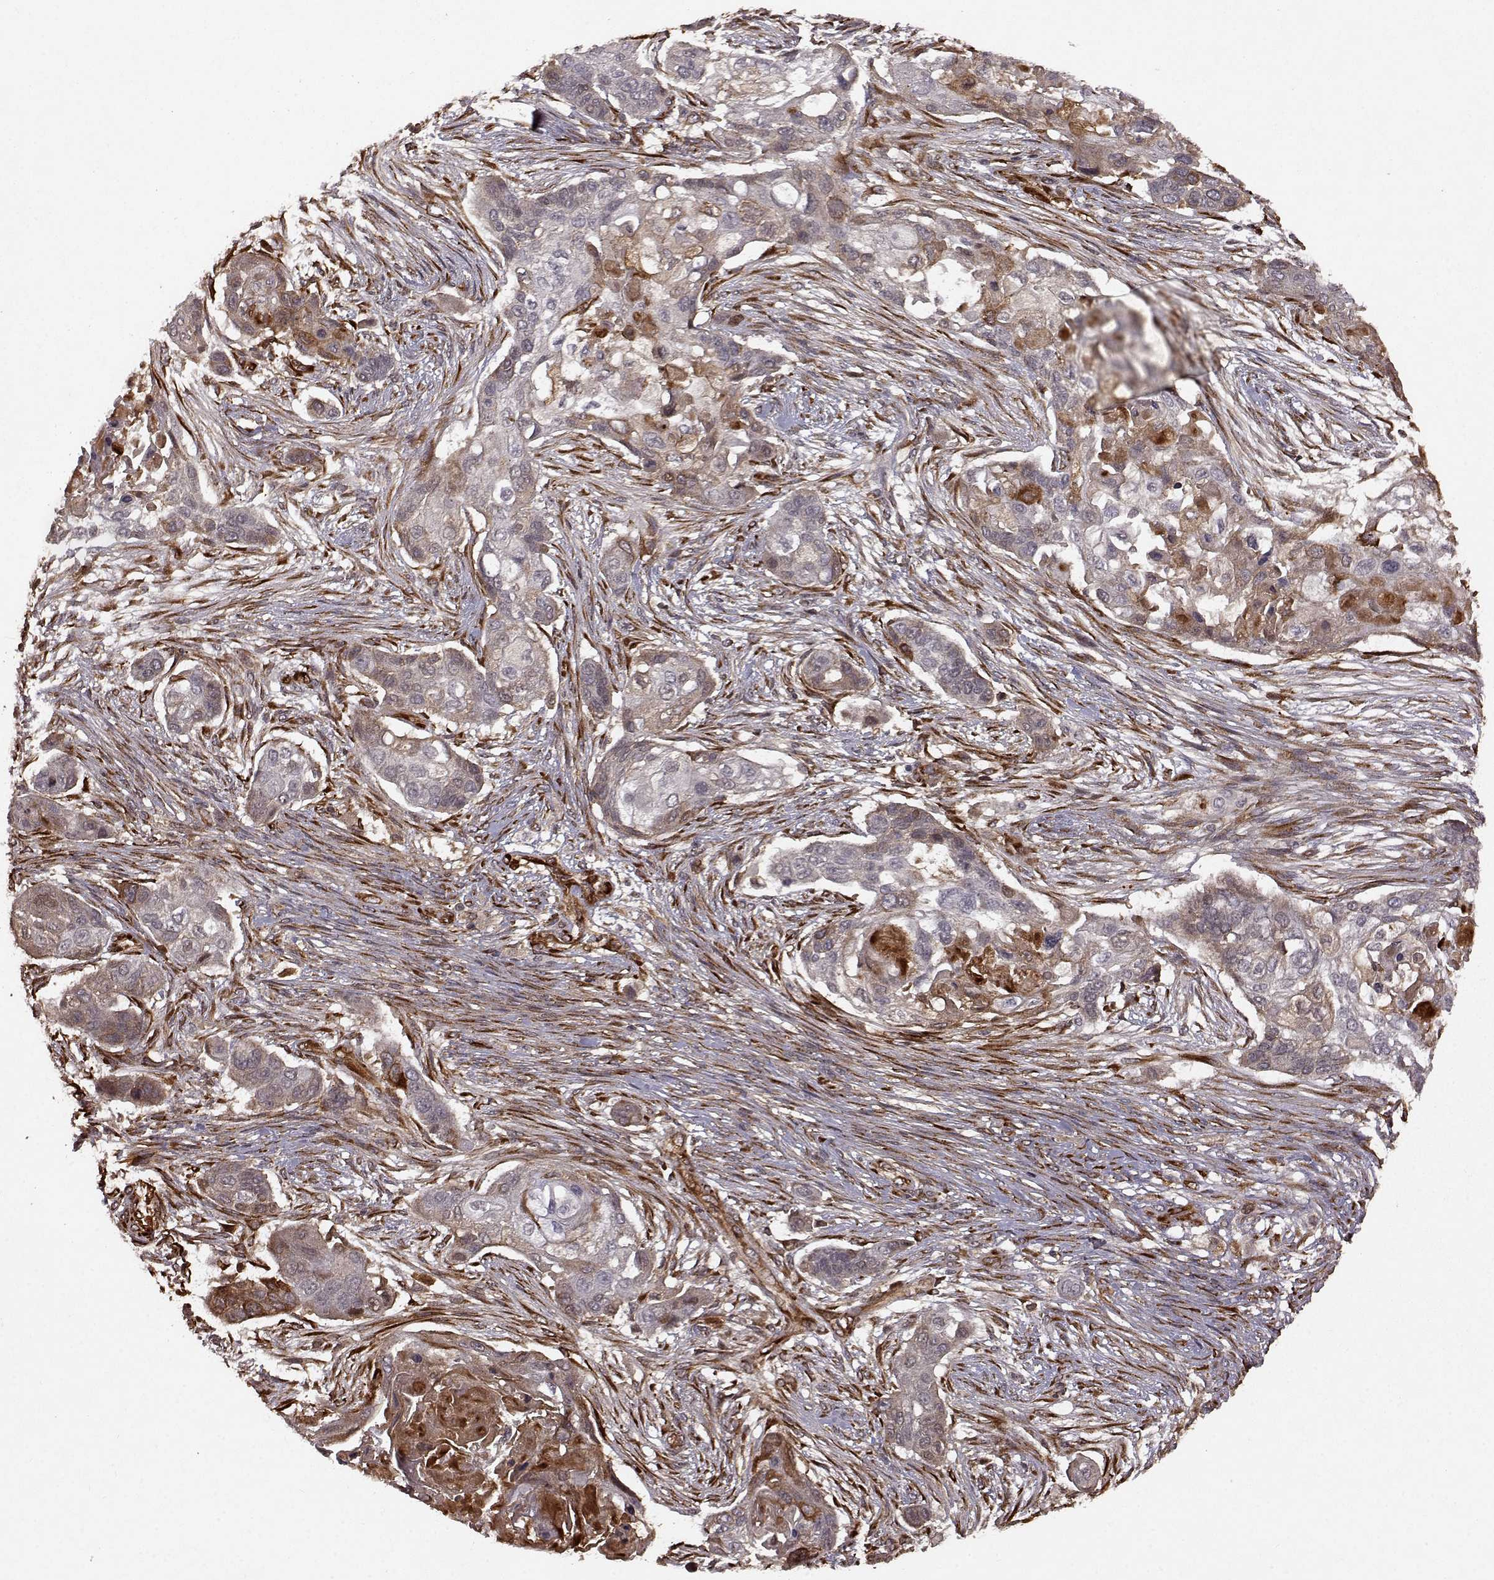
{"staining": {"intensity": "moderate", "quantity": "25%-75%", "location": "cytoplasmic/membranous"}, "tissue": "lung cancer", "cell_type": "Tumor cells", "image_type": "cancer", "snomed": [{"axis": "morphology", "description": "Squamous cell carcinoma, NOS"}, {"axis": "topography", "description": "Lung"}], "caption": "Lung cancer (squamous cell carcinoma) stained with a brown dye reveals moderate cytoplasmic/membranous positive staining in approximately 25%-75% of tumor cells.", "gene": "FSTL1", "patient": {"sex": "male", "age": 69}}